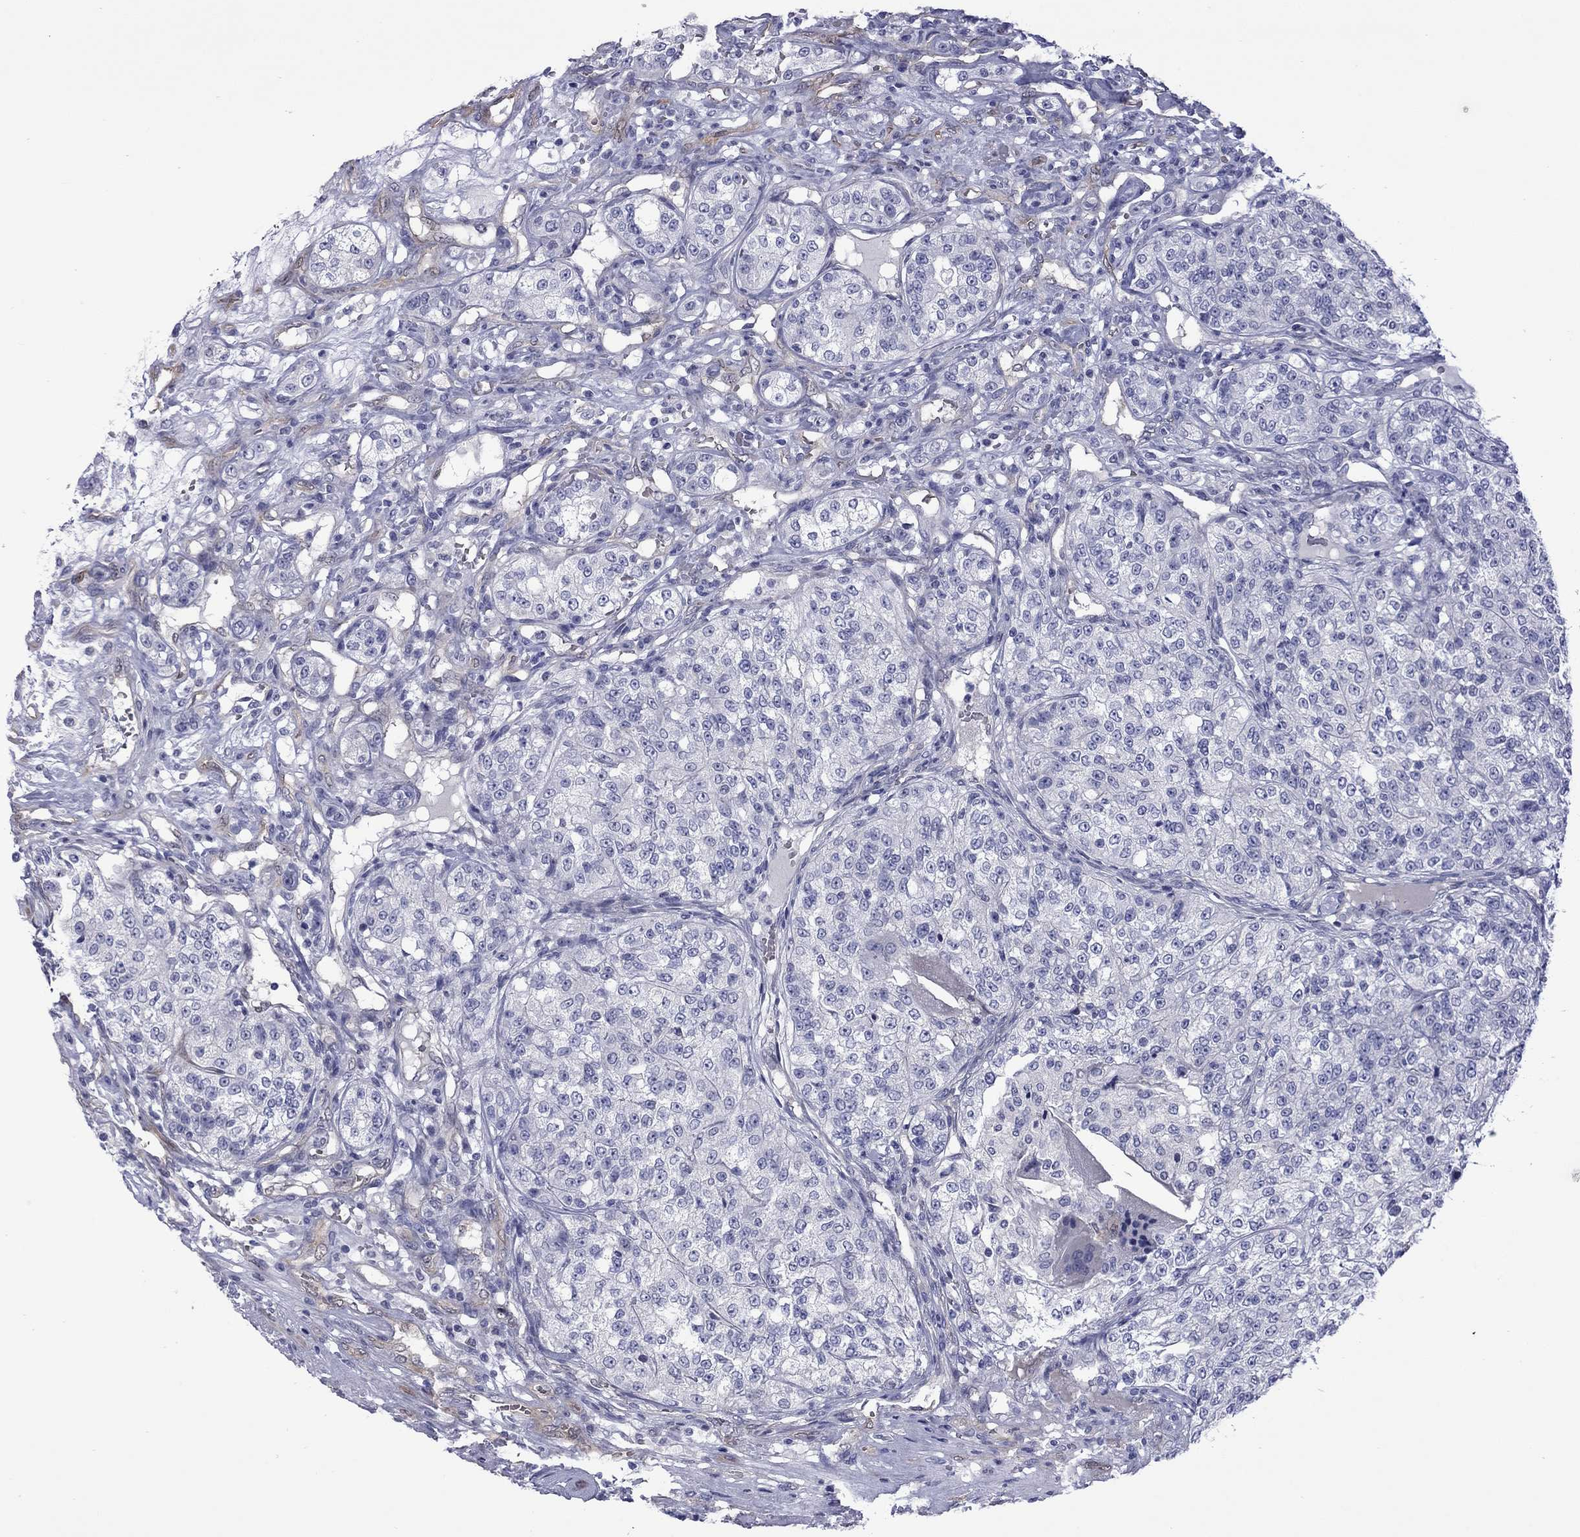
{"staining": {"intensity": "negative", "quantity": "none", "location": "none"}, "tissue": "renal cancer", "cell_type": "Tumor cells", "image_type": "cancer", "snomed": [{"axis": "morphology", "description": "Adenocarcinoma, NOS"}, {"axis": "topography", "description": "Kidney"}], "caption": "DAB immunohistochemical staining of human adenocarcinoma (renal) demonstrates no significant positivity in tumor cells.", "gene": "CTNNBIP1", "patient": {"sex": "female", "age": 63}}